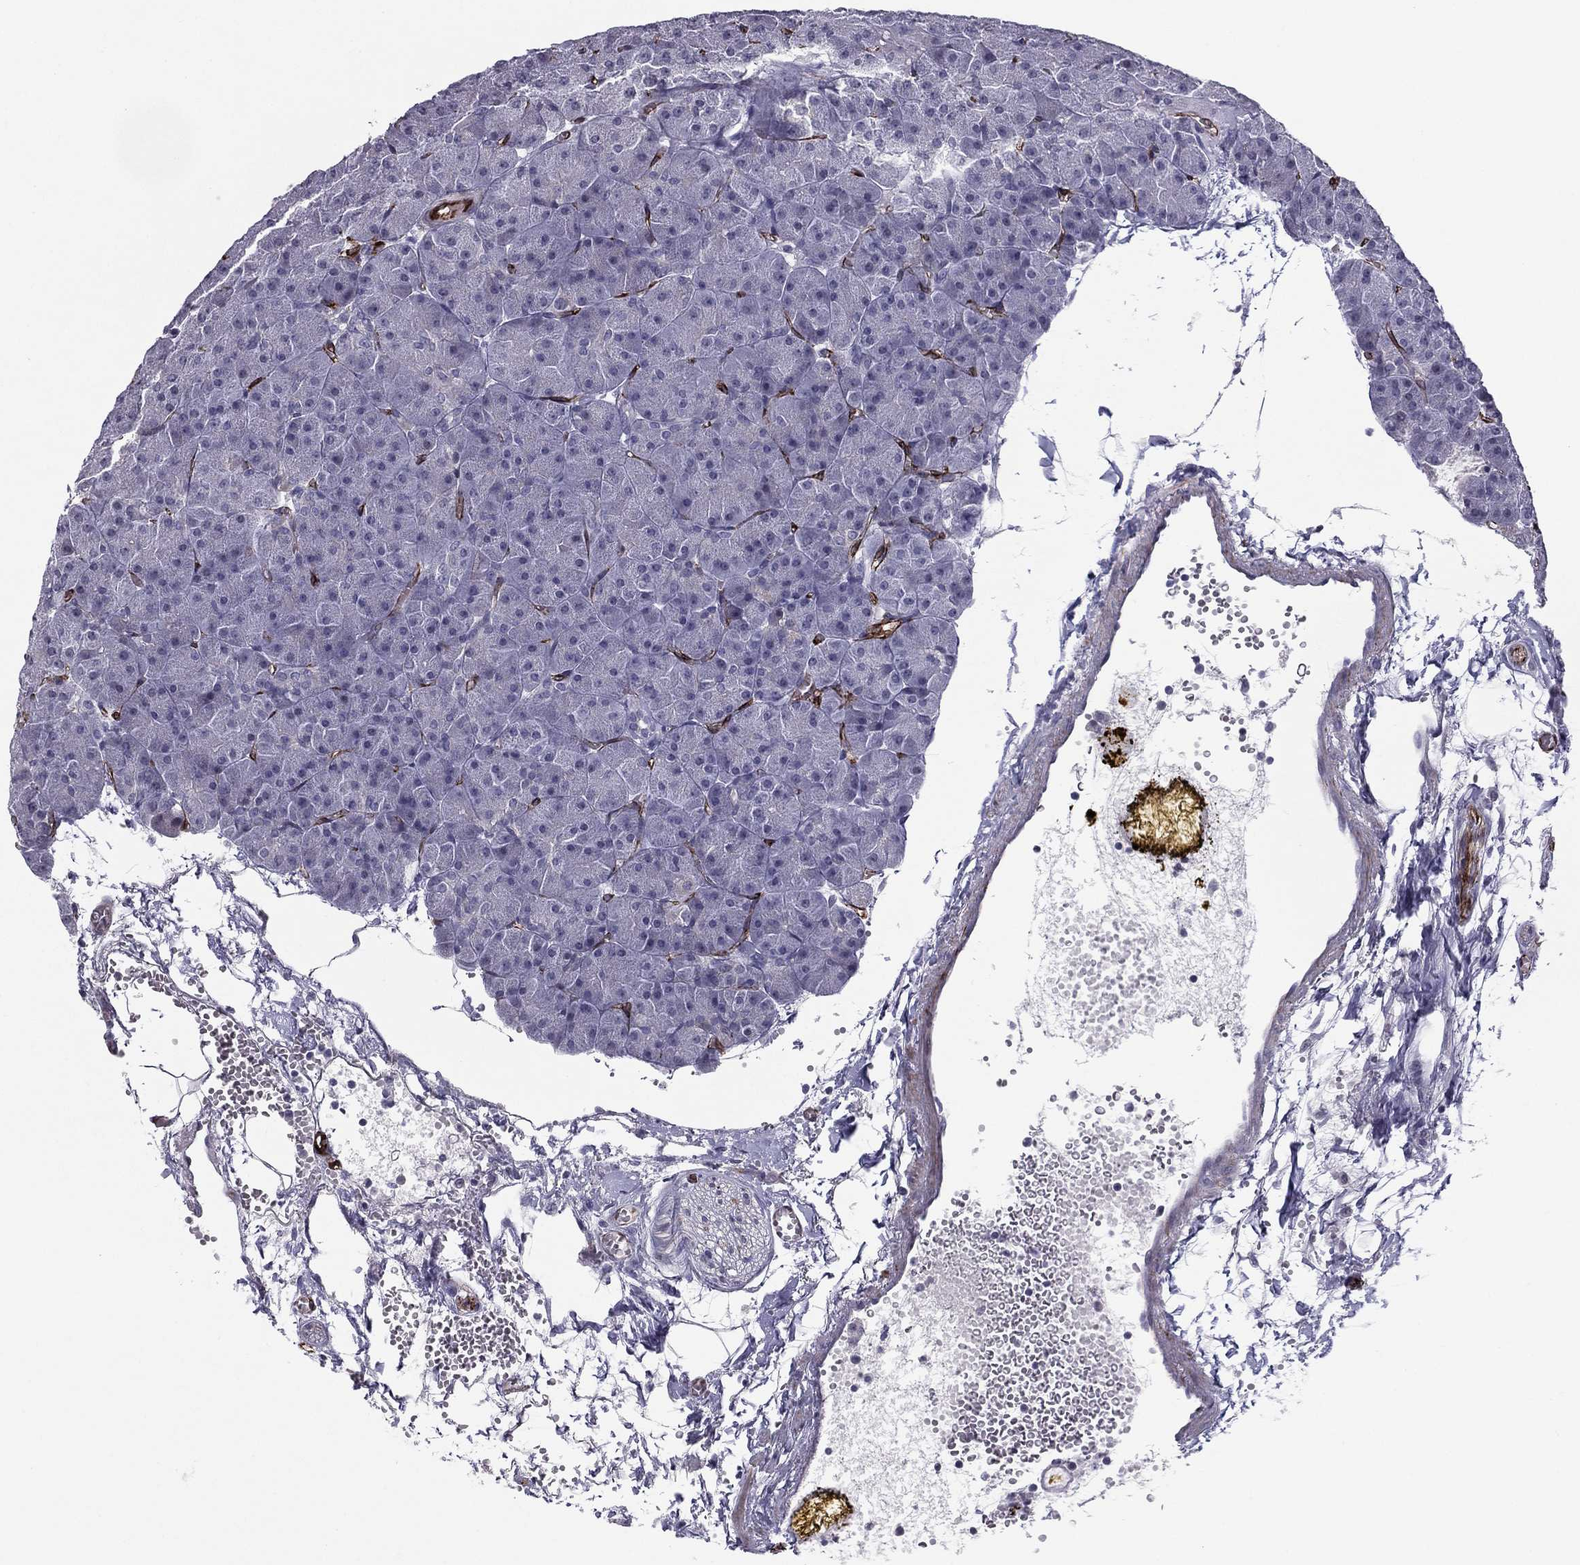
{"staining": {"intensity": "strong", "quantity": "<25%", "location": "cytoplasmic/membranous"}, "tissue": "pancreas", "cell_type": "Exocrine glandular cells", "image_type": "normal", "snomed": [{"axis": "morphology", "description": "Normal tissue, NOS"}, {"axis": "topography", "description": "Pancreas"}], "caption": "Brown immunohistochemical staining in unremarkable human pancreas exhibits strong cytoplasmic/membranous staining in about <25% of exocrine glandular cells. (IHC, brightfield microscopy, high magnification).", "gene": "ANKS4B", "patient": {"sex": "male", "age": 61}}